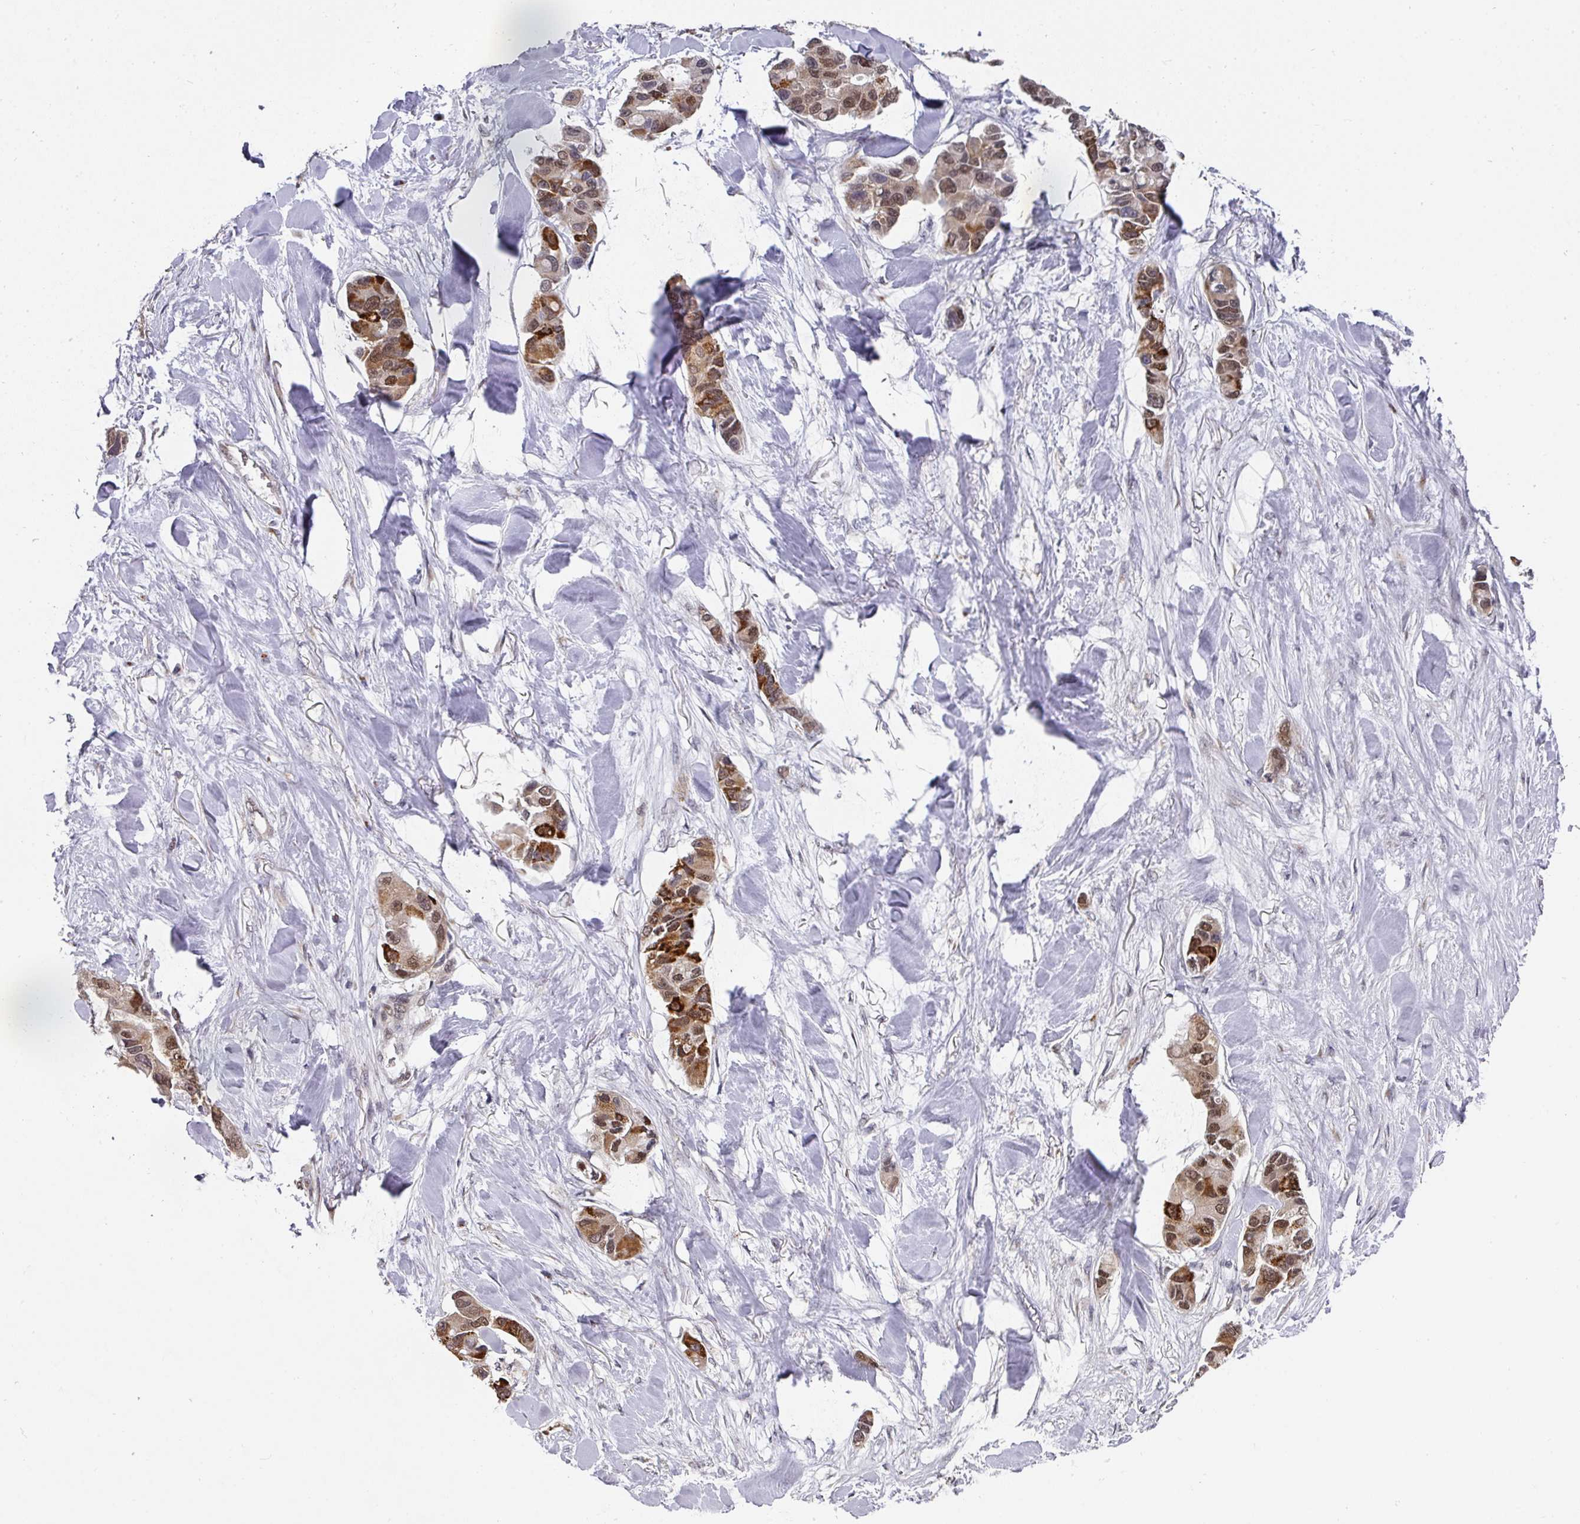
{"staining": {"intensity": "moderate", "quantity": ">75%", "location": "cytoplasmic/membranous,nuclear"}, "tissue": "lung cancer", "cell_type": "Tumor cells", "image_type": "cancer", "snomed": [{"axis": "morphology", "description": "Adenocarcinoma, NOS"}, {"axis": "topography", "description": "Lung"}], "caption": "IHC micrograph of lung cancer (adenocarcinoma) stained for a protein (brown), which shows medium levels of moderate cytoplasmic/membranous and nuclear expression in about >75% of tumor cells.", "gene": "C18orf25", "patient": {"sex": "female", "age": 54}}